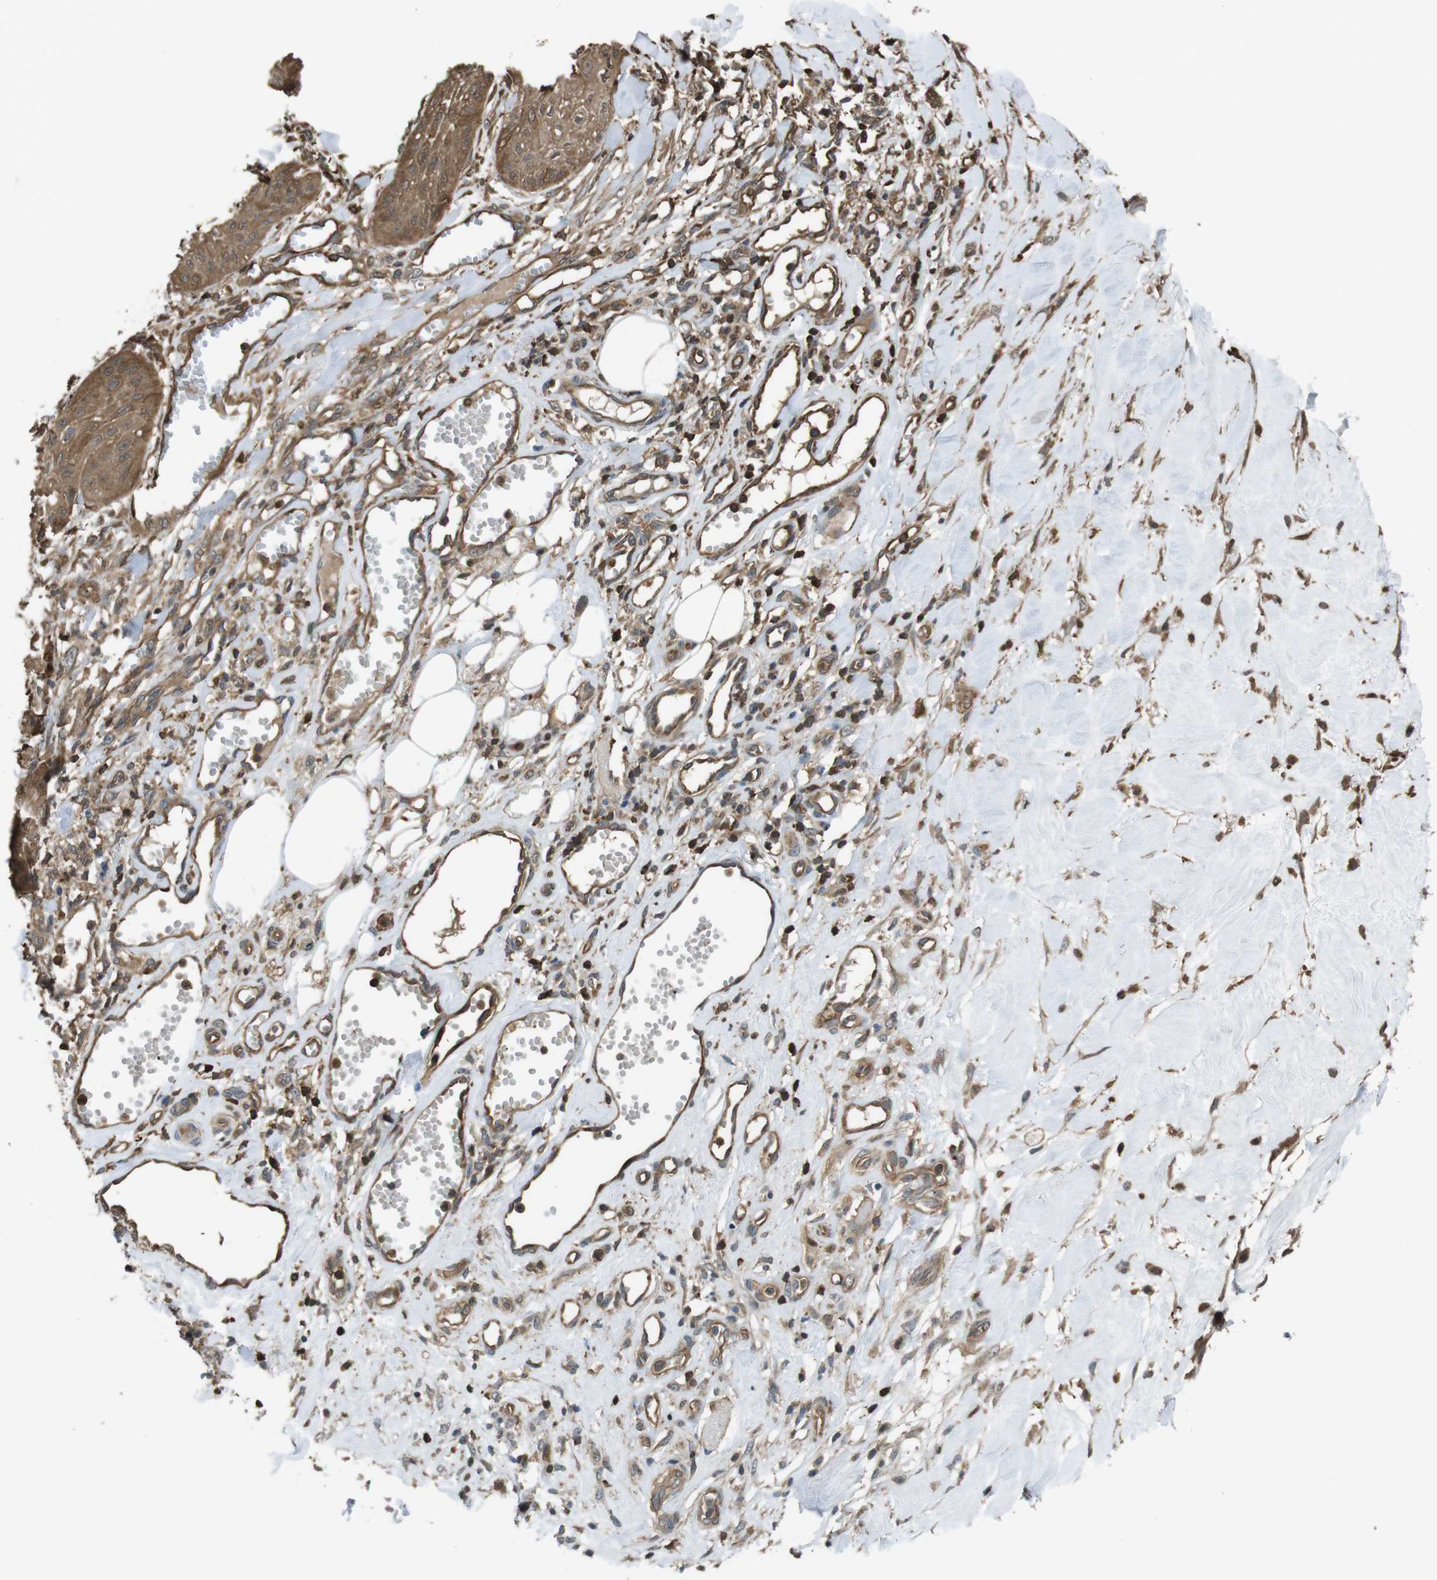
{"staining": {"intensity": "moderate", "quantity": ">75%", "location": "cytoplasmic/membranous"}, "tissue": "skin cancer", "cell_type": "Tumor cells", "image_type": "cancer", "snomed": [{"axis": "morphology", "description": "Squamous cell carcinoma, NOS"}, {"axis": "topography", "description": "Skin"}], "caption": "DAB (3,3'-diaminobenzidine) immunohistochemical staining of human squamous cell carcinoma (skin) displays moderate cytoplasmic/membranous protein expression in approximately >75% of tumor cells.", "gene": "ARHGDIA", "patient": {"sex": "male", "age": 74}}